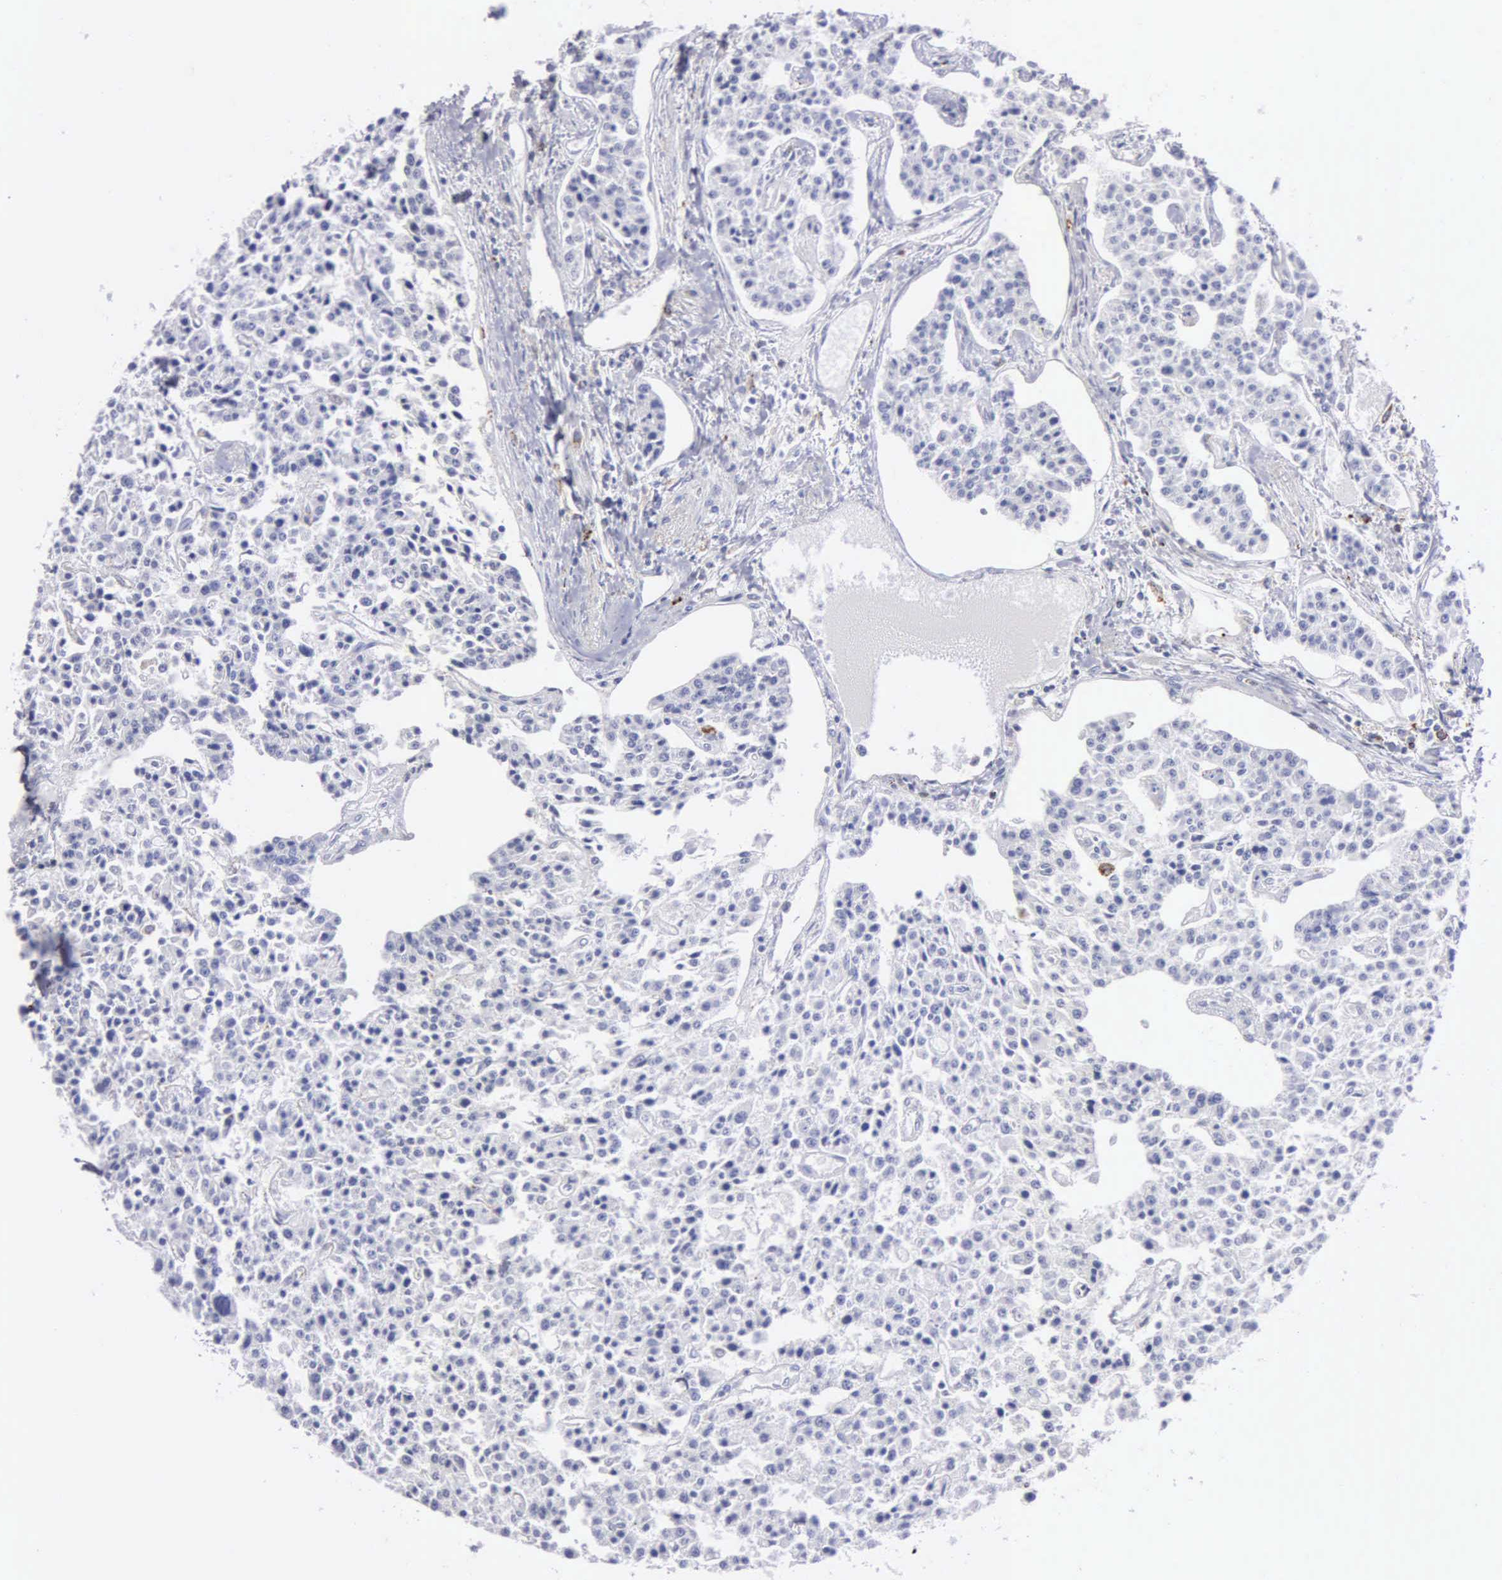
{"staining": {"intensity": "negative", "quantity": "none", "location": "none"}, "tissue": "carcinoid", "cell_type": "Tumor cells", "image_type": "cancer", "snomed": [{"axis": "morphology", "description": "Carcinoid, malignant, NOS"}, {"axis": "topography", "description": "Stomach"}], "caption": "Carcinoid (malignant) stained for a protein using immunohistochemistry displays no staining tumor cells.", "gene": "CTSH", "patient": {"sex": "female", "age": 76}}